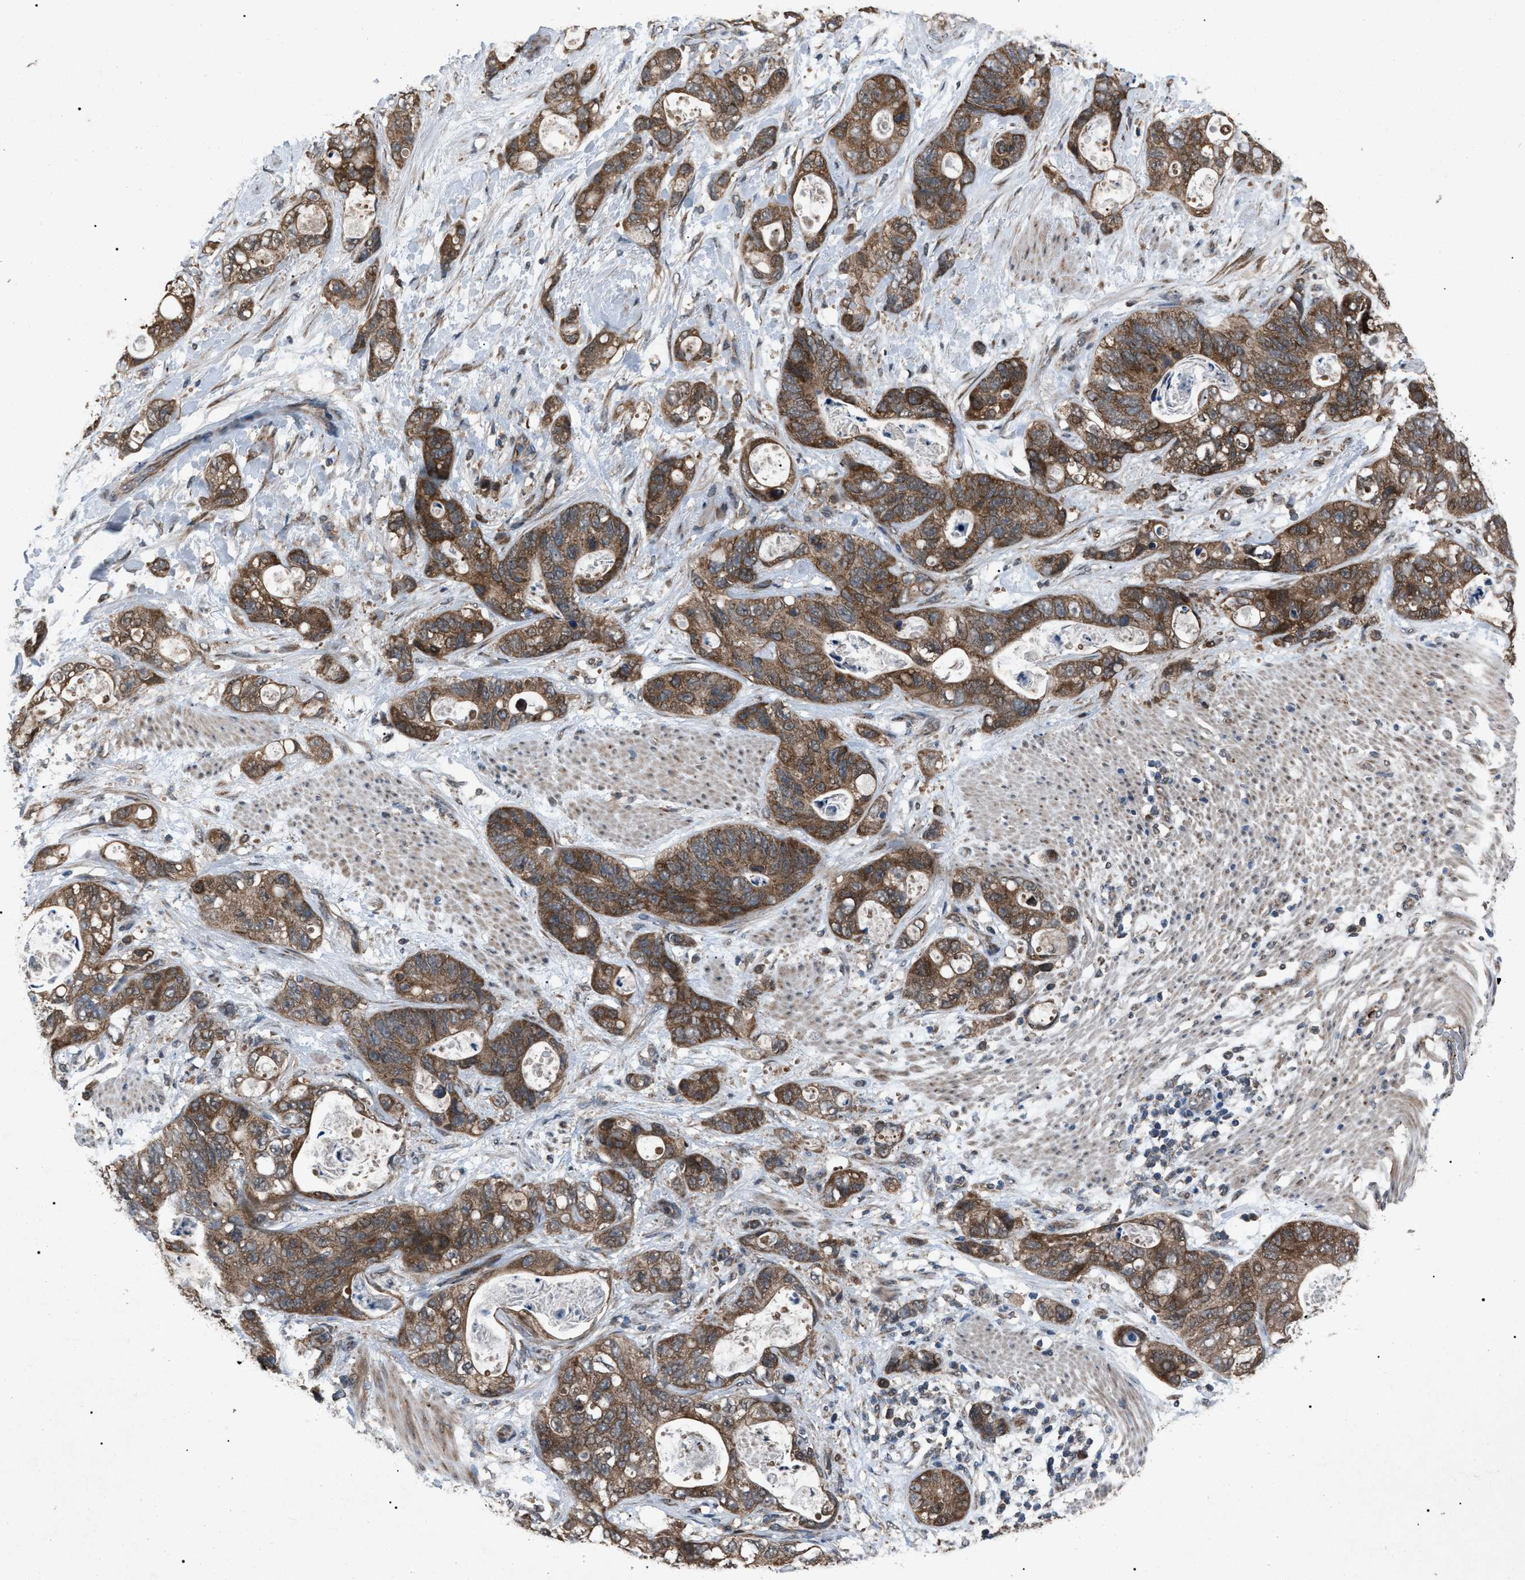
{"staining": {"intensity": "strong", "quantity": ">75%", "location": "cytoplasmic/membranous"}, "tissue": "stomach cancer", "cell_type": "Tumor cells", "image_type": "cancer", "snomed": [{"axis": "morphology", "description": "Normal tissue, NOS"}, {"axis": "morphology", "description": "Adenocarcinoma, NOS"}, {"axis": "topography", "description": "Stomach"}], "caption": "Immunohistochemistry (DAB) staining of stomach cancer (adenocarcinoma) displays strong cytoplasmic/membranous protein positivity in approximately >75% of tumor cells.", "gene": "ZFAND2A", "patient": {"sex": "female", "age": 89}}